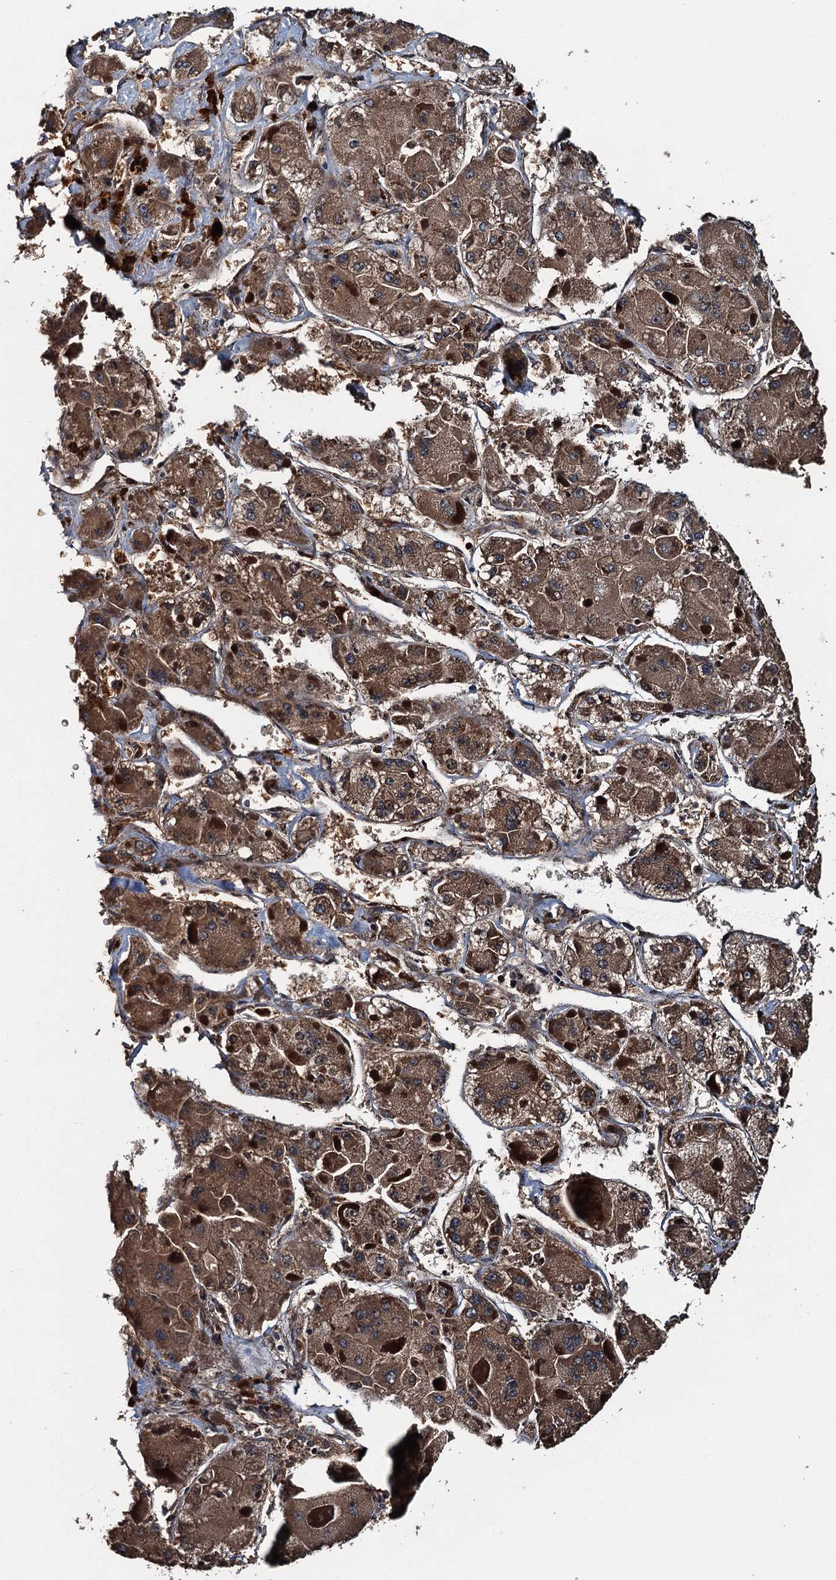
{"staining": {"intensity": "moderate", "quantity": ">75%", "location": "cytoplasmic/membranous"}, "tissue": "liver cancer", "cell_type": "Tumor cells", "image_type": "cancer", "snomed": [{"axis": "morphology", "description": "Carcinoma, Hepatocellular, NOS"}, {"axis": "topography", "description": "Liver"}], "caption": "Immunohistochemistry (IHC) image of liver cancer (hepatocellular carcinoma) stained for a protein (brown), which exhibits medium levels of moderate cytoplasmic/membranous staining in approximately >75% of tumor cells.", "gene": "SNX32", "patient": {"sex": "female", "age": 73}}